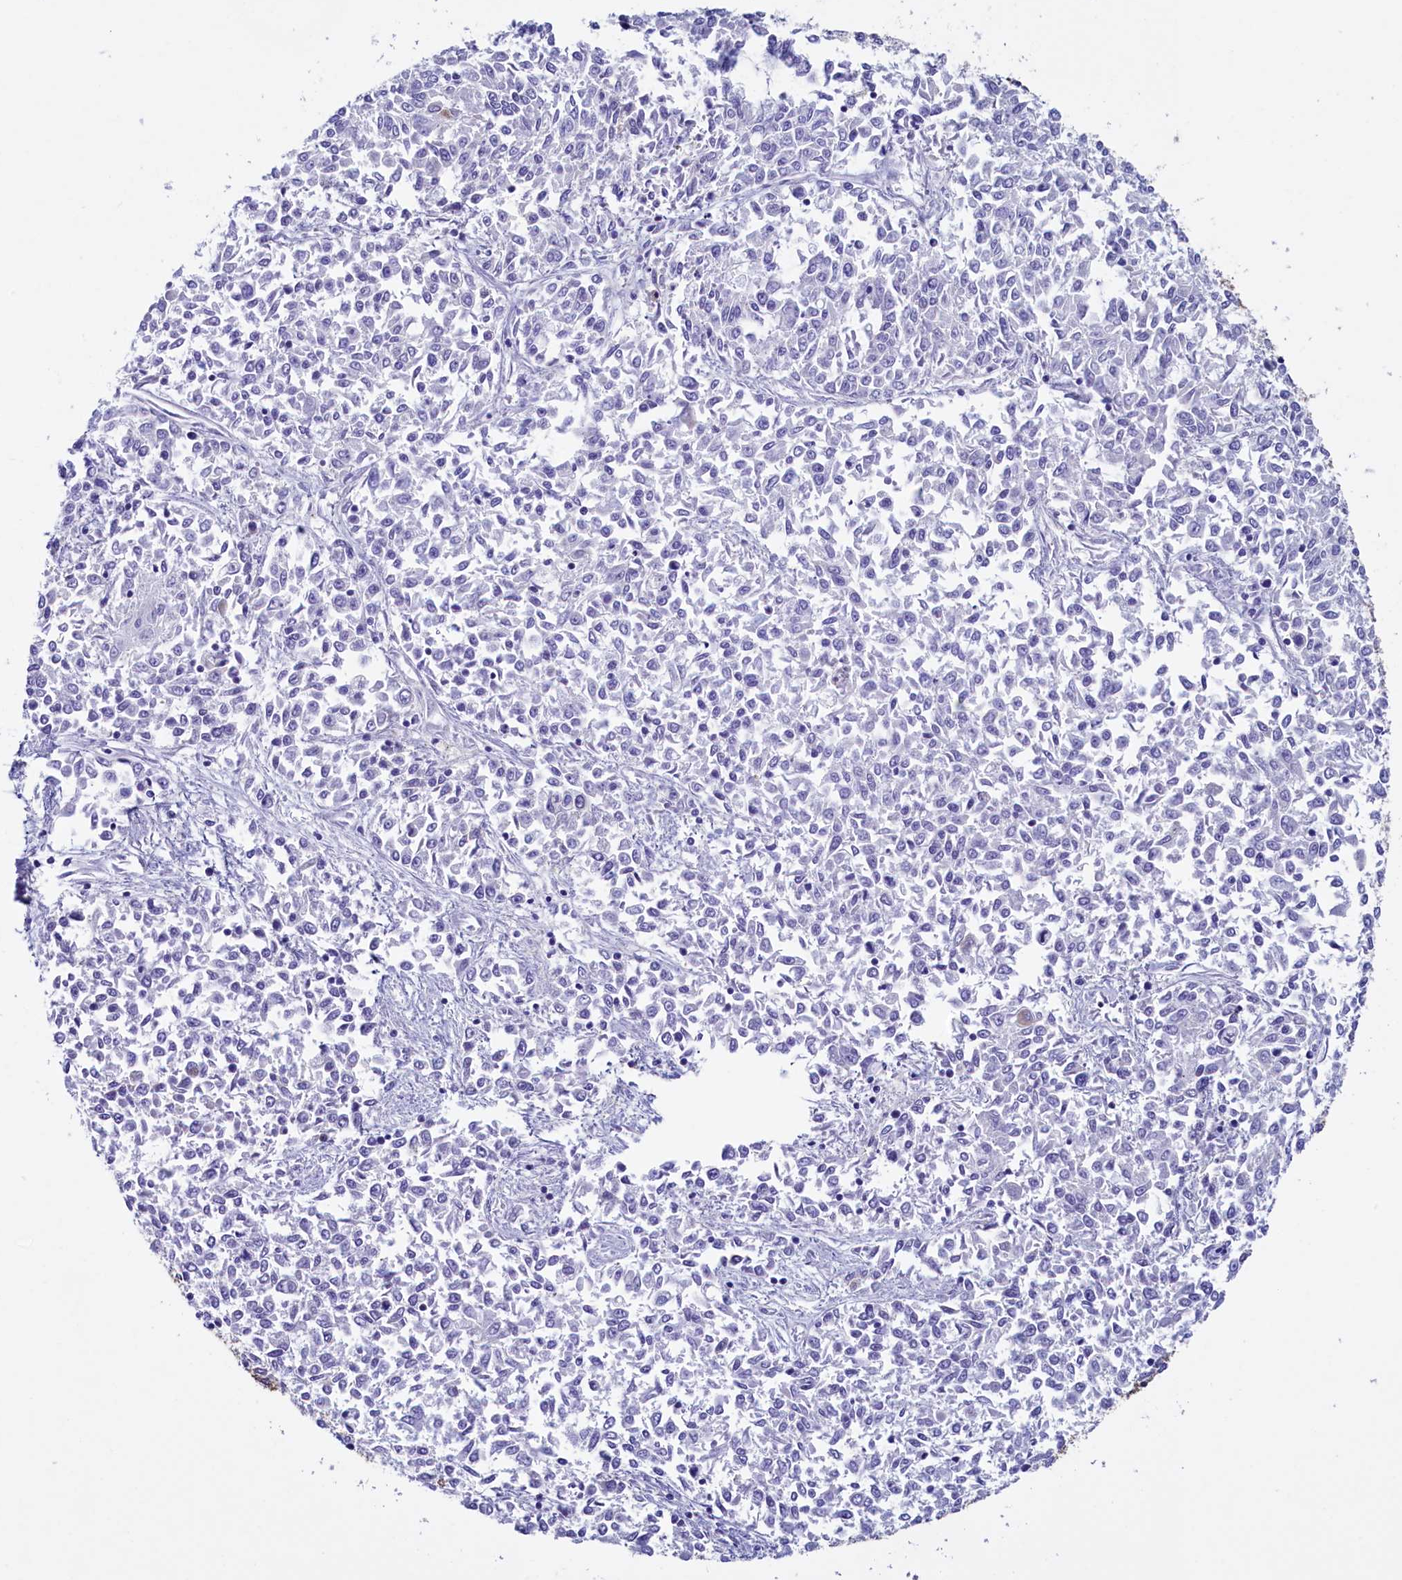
{"staining": {"intensity": "moderate", "quantity": "25%-75%", "location": "cytoplasmic/membranous"}, "tissue": "endometrial cancer", "cell_type": "Tumor cells", "image_type": "cancer", "snomed": [{"axis": "morphology", "description": "Adenocarcinoma, NOS"}, {"axis": "topography", "description": "Endometrium"}], "caption": "This micrograph exhibits immunohistochemistry staining of endometrial adenocarcinoma, with medium moderate cytoplasmic/membranous expression in approximately 25%-75% of tumor cells.", "gene": "GPR21", "patient": {"sex": "female", "age": 50}}